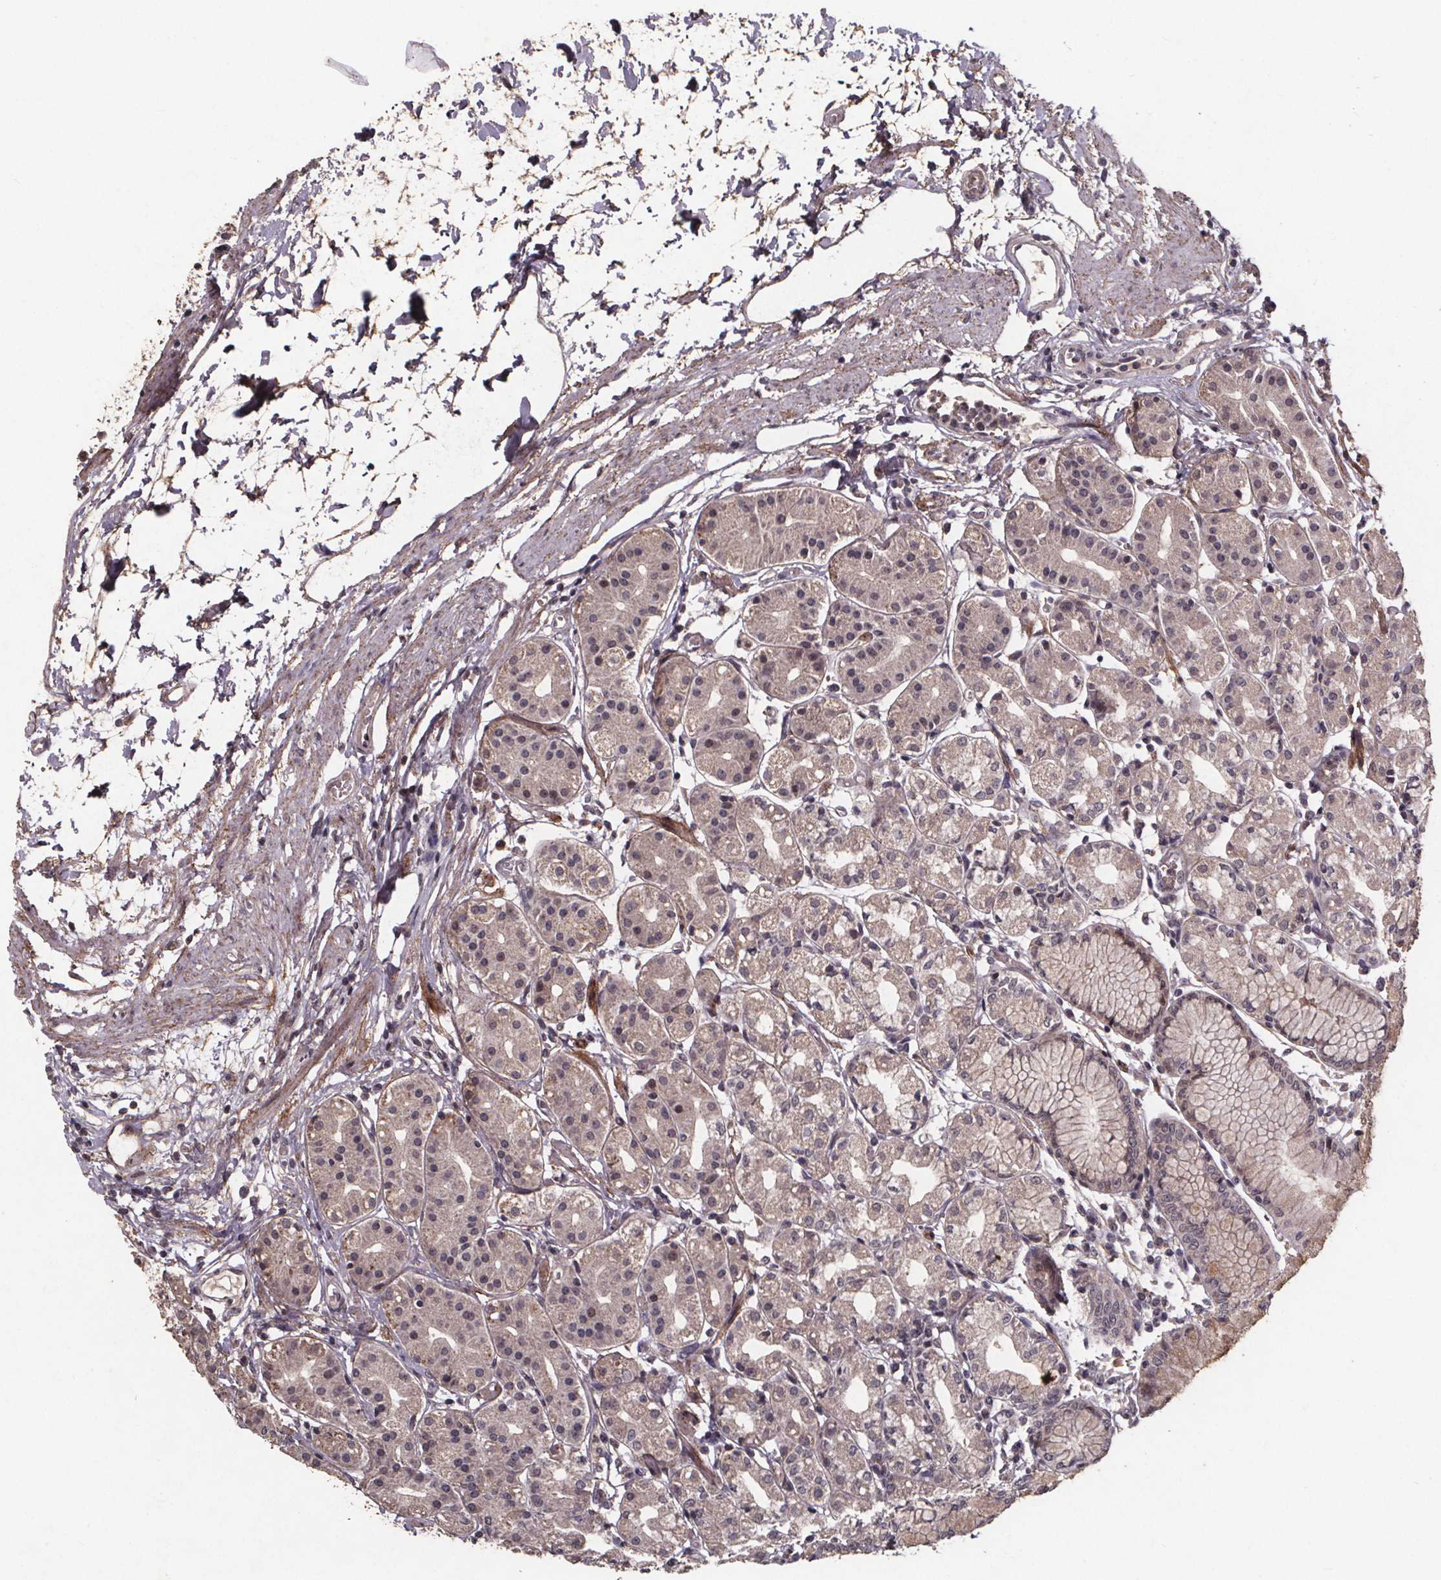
{"staining": {"intensity": "moderate", "quantity": "25%-75%", "location": "cytoplasmic/membranous,nuclear"}, "tissue": "stomach", "cell_type": "Glandular cells", "image_type": "normal", "snomed": [{"axis": "morphology", "description": "Normal tissue, NOS"}, {"axis": "topography", "description": "Skeletal muscle"}, {"axis": "topography", "description": "Stomach"}], "caption": "Protein expression analysis of unremarkable stomach shows moderate cytoplasmic/membranous,nuclear positivity in approximately 25%-75% of glandular cells.", "gene": "GPX3", "patient": {"sex": "female", "age": 57}}